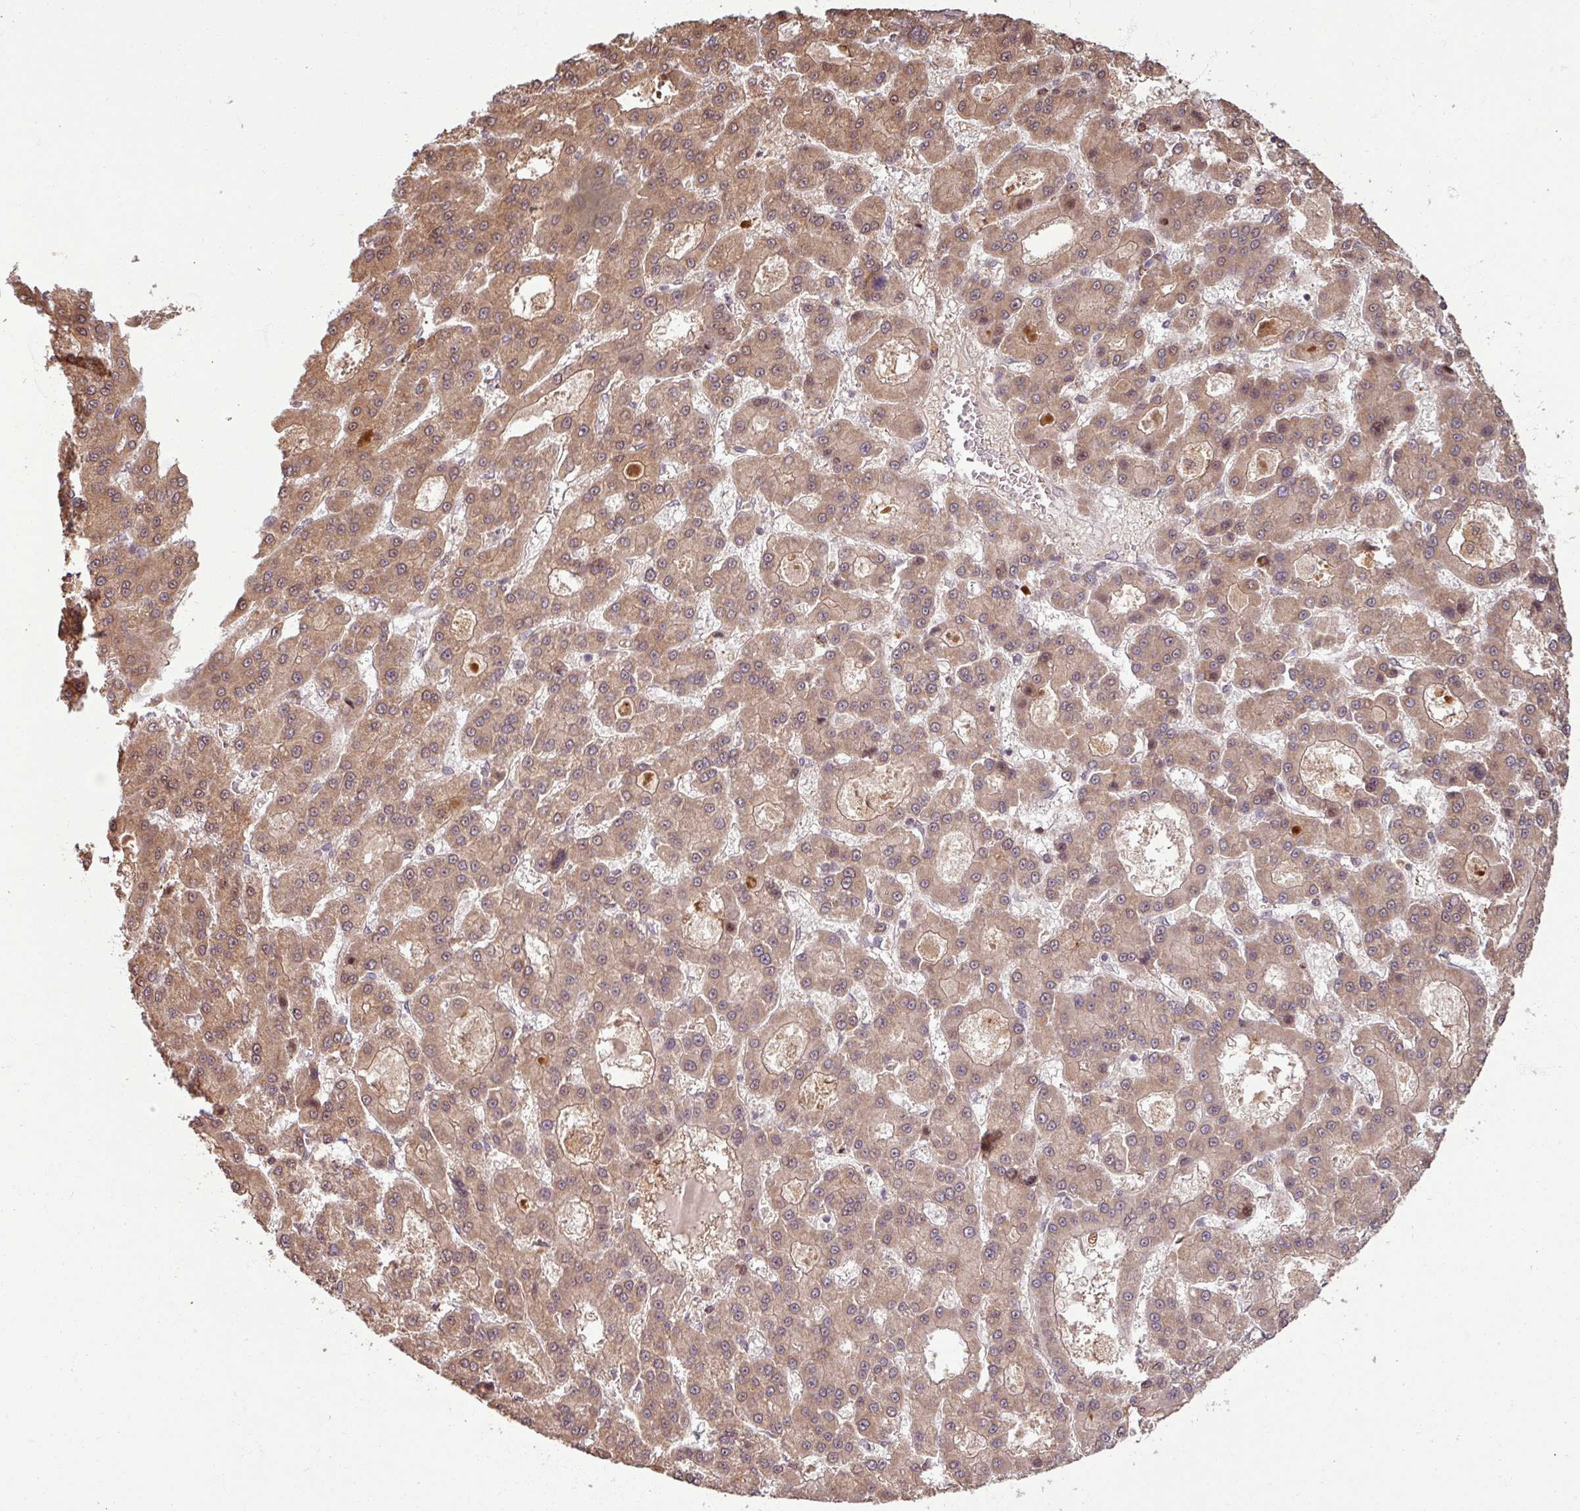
{"staining": {"intensity": "moderate", "quantity": ">75%", "location": "cytoplasmic/membranous,nuclear"}, "tissue": "liver cancer", "cell_type": "Tumor cells", "image_type": "cancer", "snomed": [{"axis": "morphology", "description": "Carcinoma, Hepatocellular, NOS"}, {"axis": "topography", "description": "Liver"}], "caption": "An image of human liver cancer (hepatocellular carcinoma) stained for a protein displays moderate cytoplasmic/membranous and nuclear brown staining in tumor cells.", "gene": "OR6B1", "patient": {"sex": "male", "age": 70}}